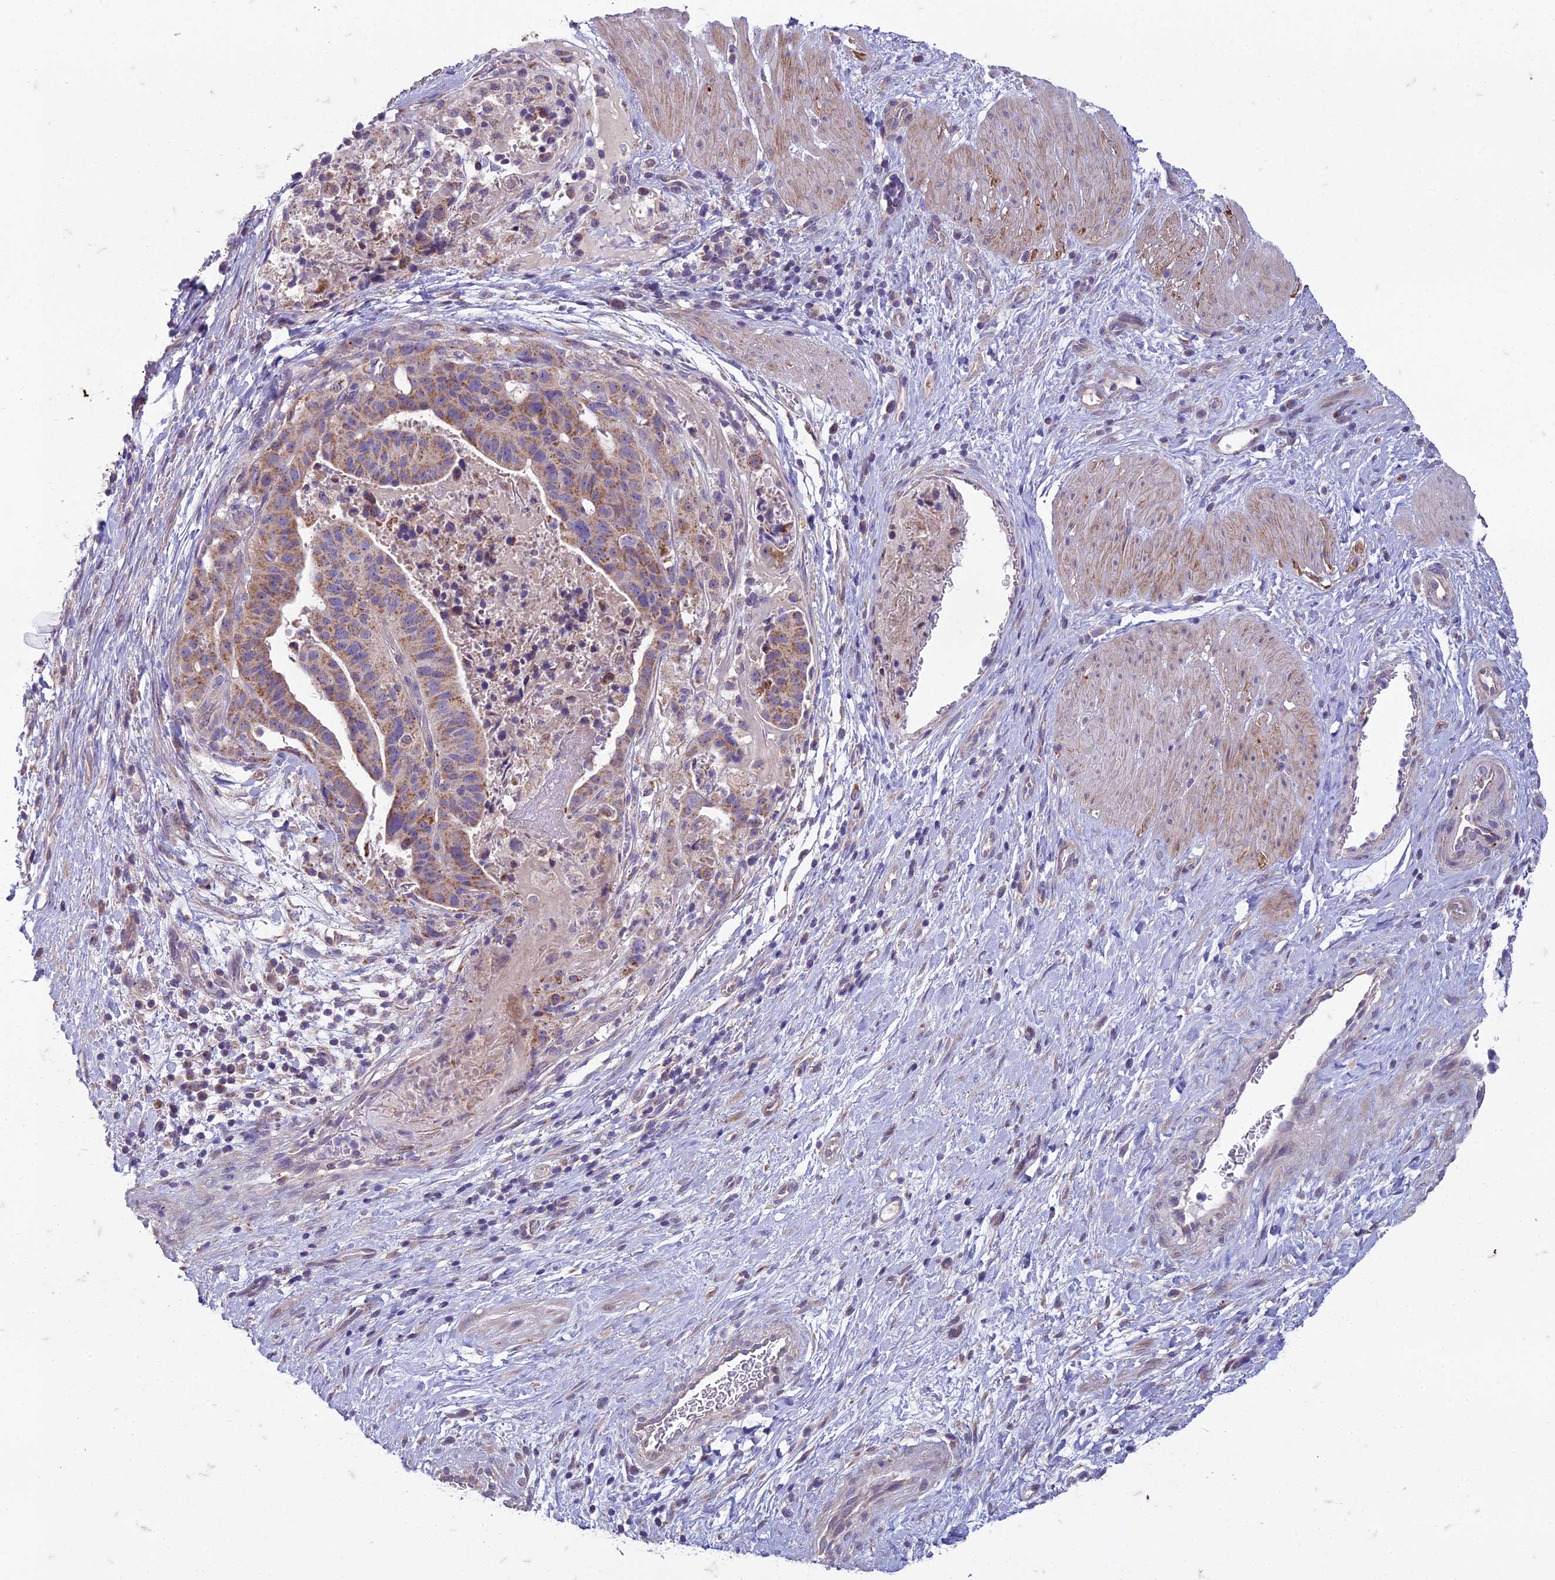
{"staining": {"intensity": "moderate", "quantity": ">75%", "location": "cytoplasmic/membranous"}, "tissue": "stomach cancer", "cell_type": "Tumor cells", "image_type": "cancer", "snomed": [{"axis": "morphology", "description": "Adenocarcinoma, NOS"}, {"axis": "topography", "description": "Stomach"}], "caption": "A photomicrograph of human stomach cancer stained for a protein reveals moderate cytoplasmic/membranous brown staining in tumor cells.", "gene": "DUS2", "patient": {"sex": "male", "age": 48}}